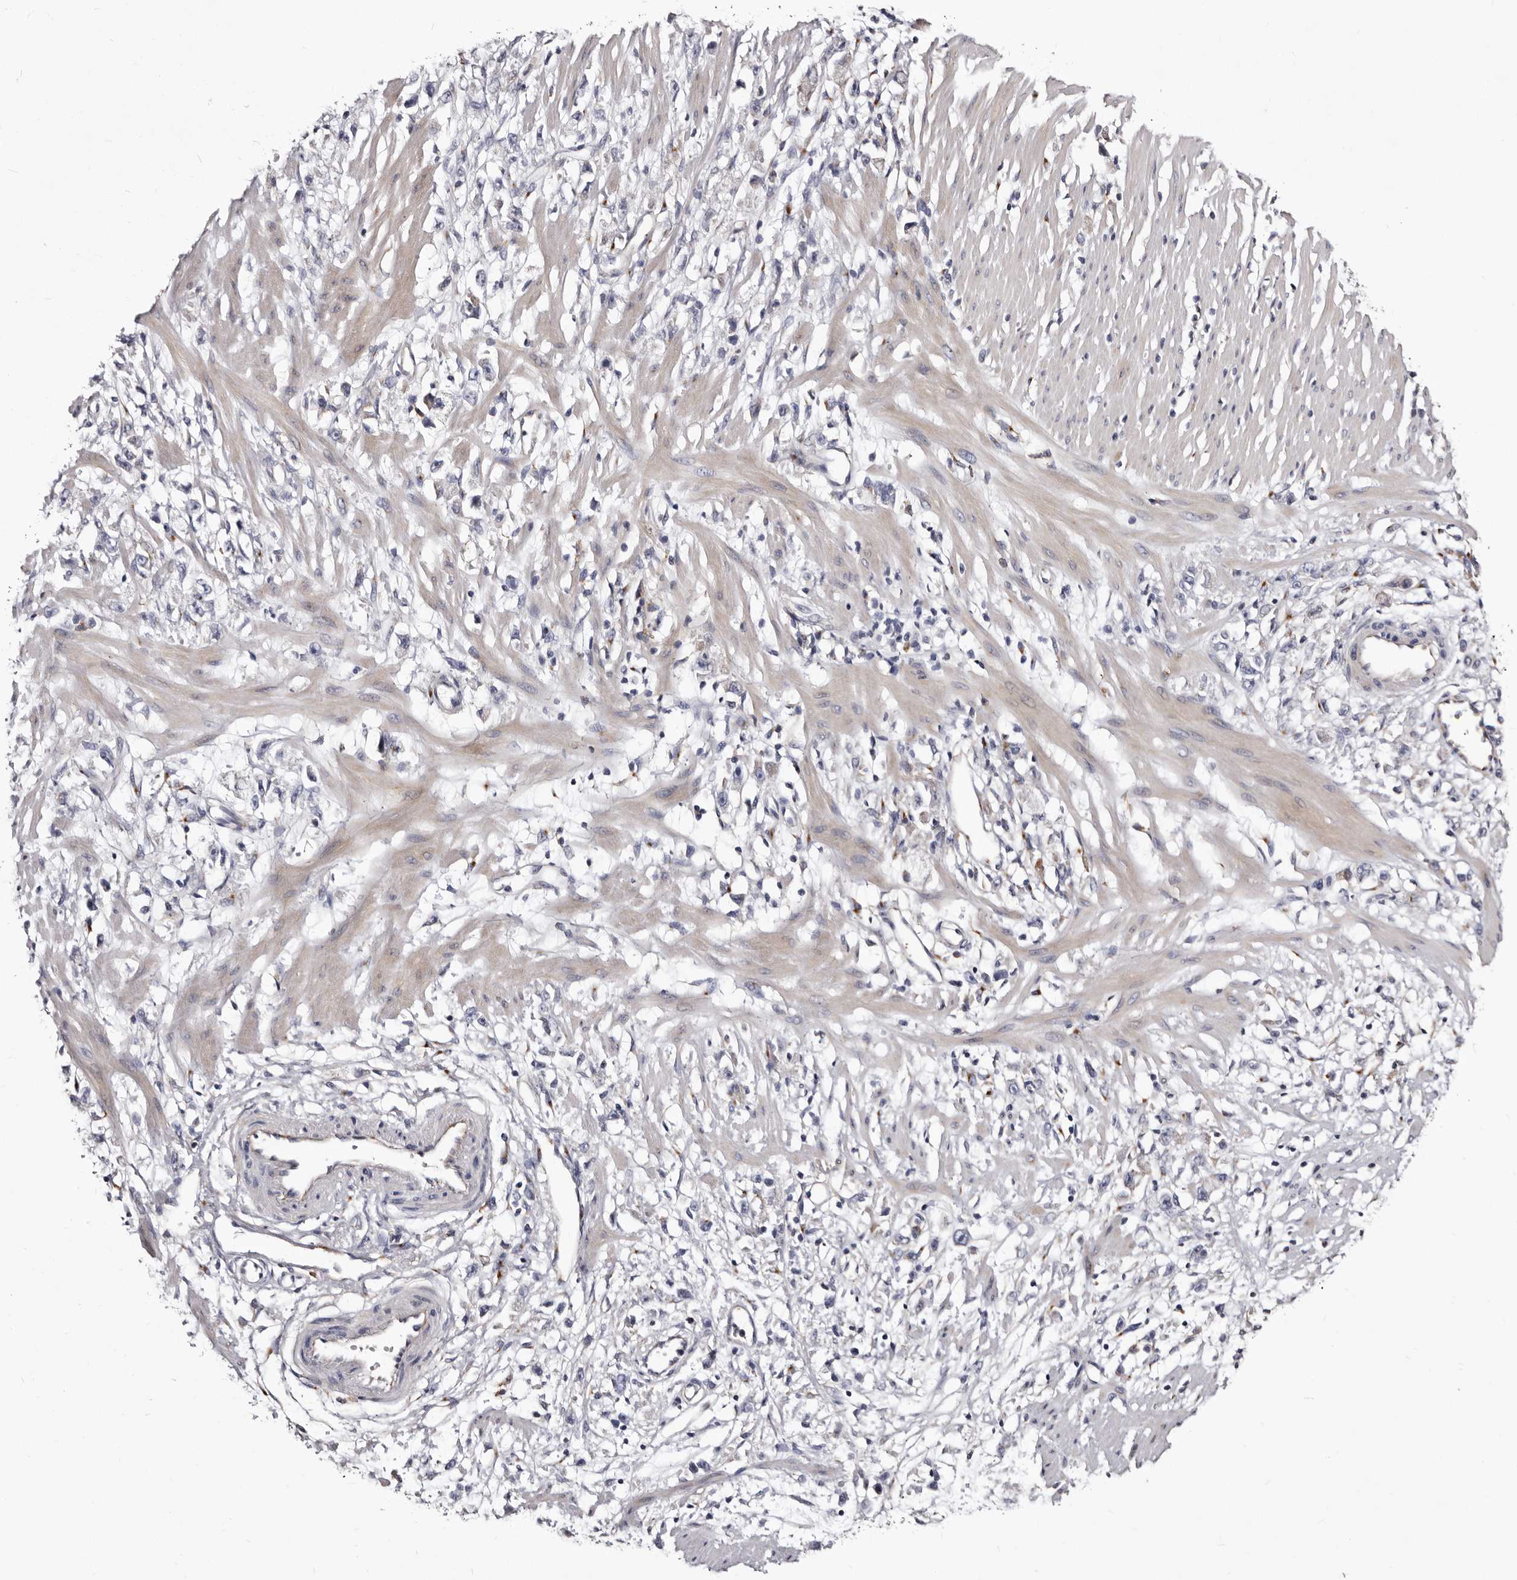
{"staining": {"intensity": "negative", "quantity": "none", "location": "none"}, "tissue": "stomach cancer", "cell_type": "Tumor cells", "image_type": "cancer", "snomed": [{"axis": "morphology", "description": "Adenocarcinoma, NOS"}, {"axis": "topography", "description": "Stomach"}], "caption": "Stomach cancer (adenocarcinoma) was stained to show a protein in brown. There is no significant expression in tumor cells.", "gene": "AUNIP", "patient": {"sex": "female", "age": 59}}